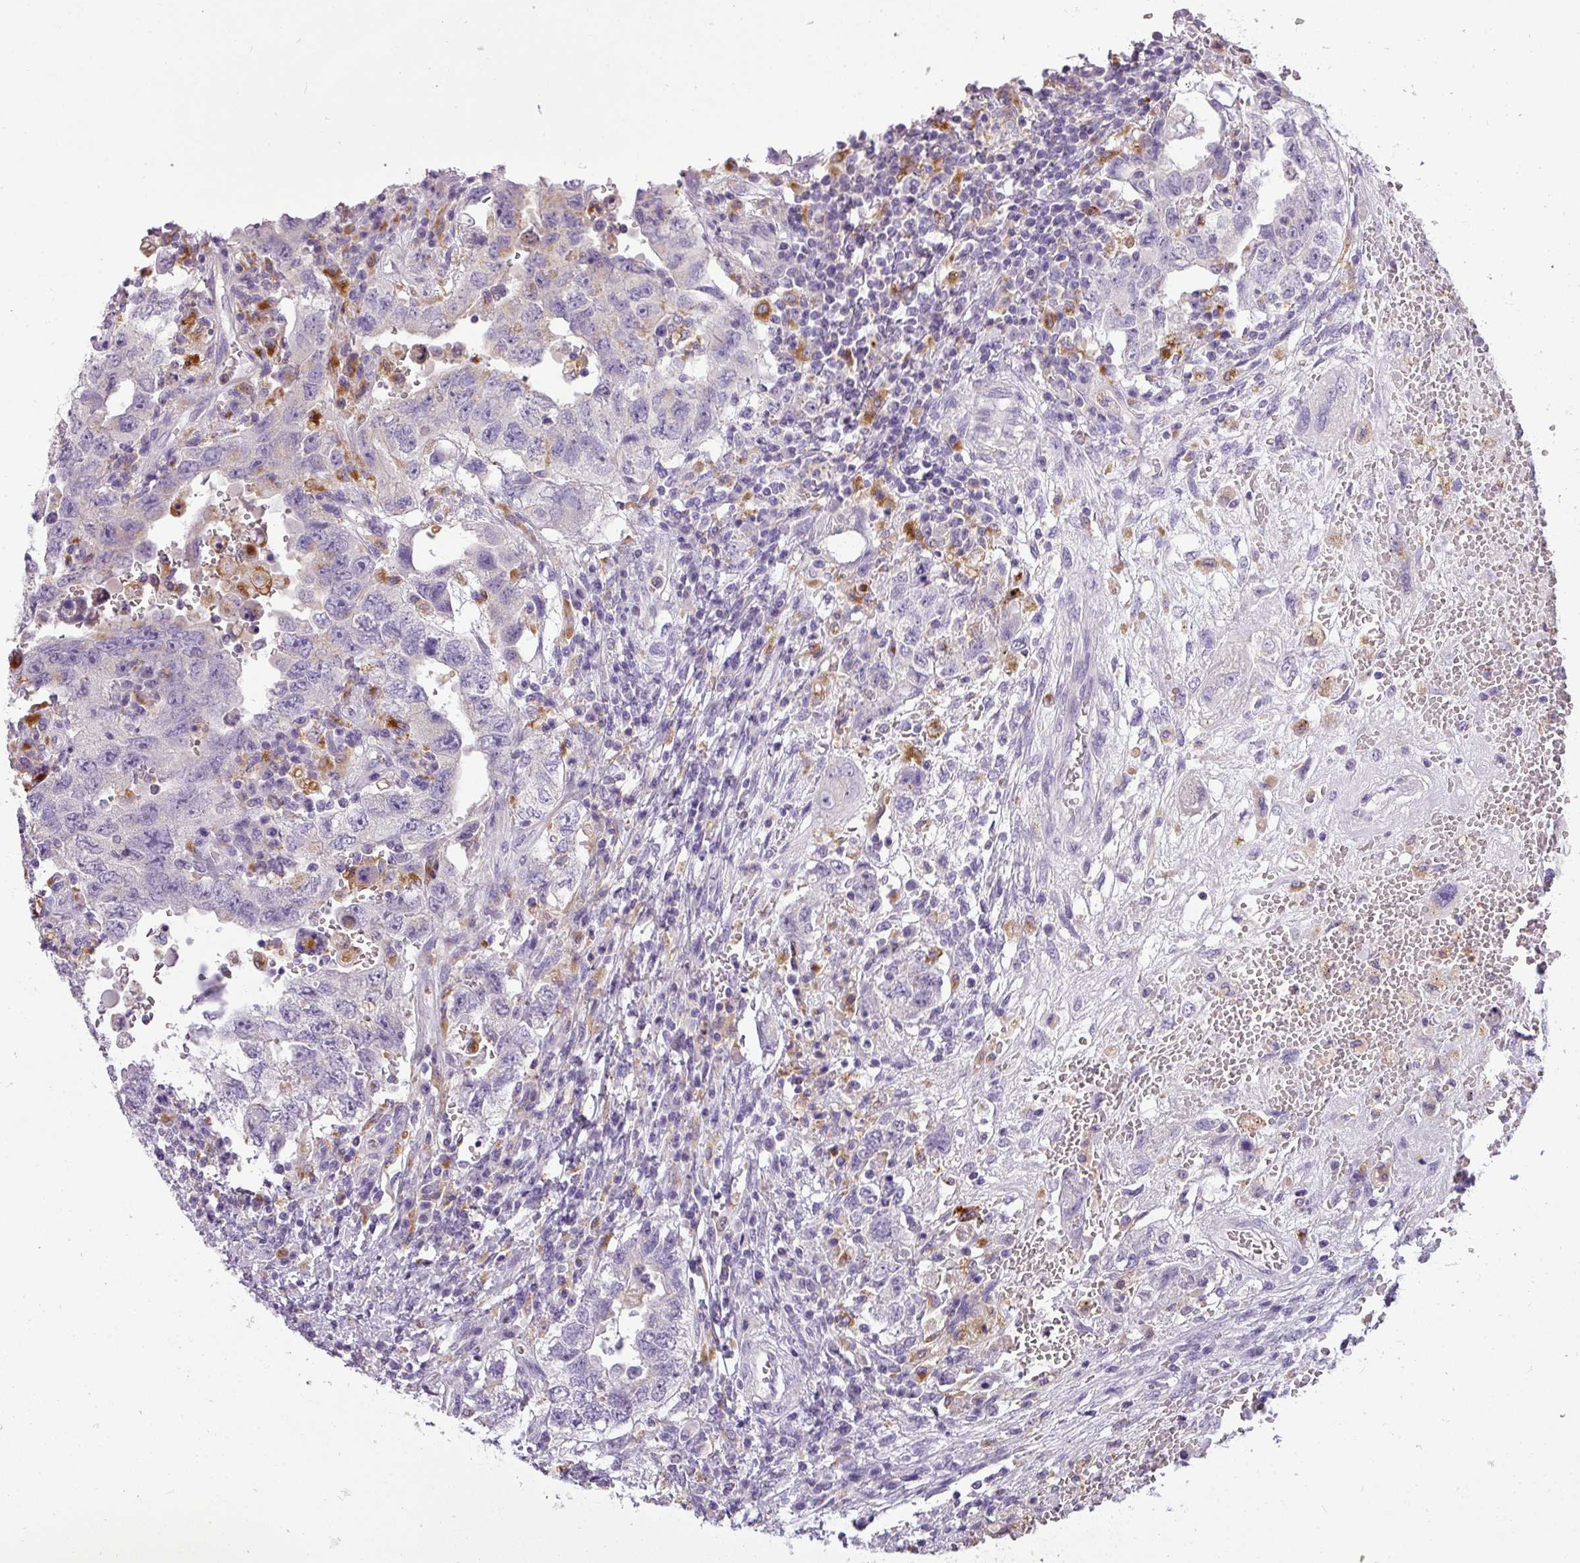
{"staining": {"intensity": "negative", "quantity": "none", "location": "none"}, "tissue": "testis cancer", "cell_type": "Tumor cells", "image_type": "cancer", "snomed": [{"axis": "morphology", "description": "Carcinoma, Embryonal, NOS"}, {"axis": "topography", "description": "Testis"}], "caption": "There is no significant expression in tumor cells of testis cancer.", "gene": "ATP6V1D", "patient": {"sex": "male", "age": 26}}